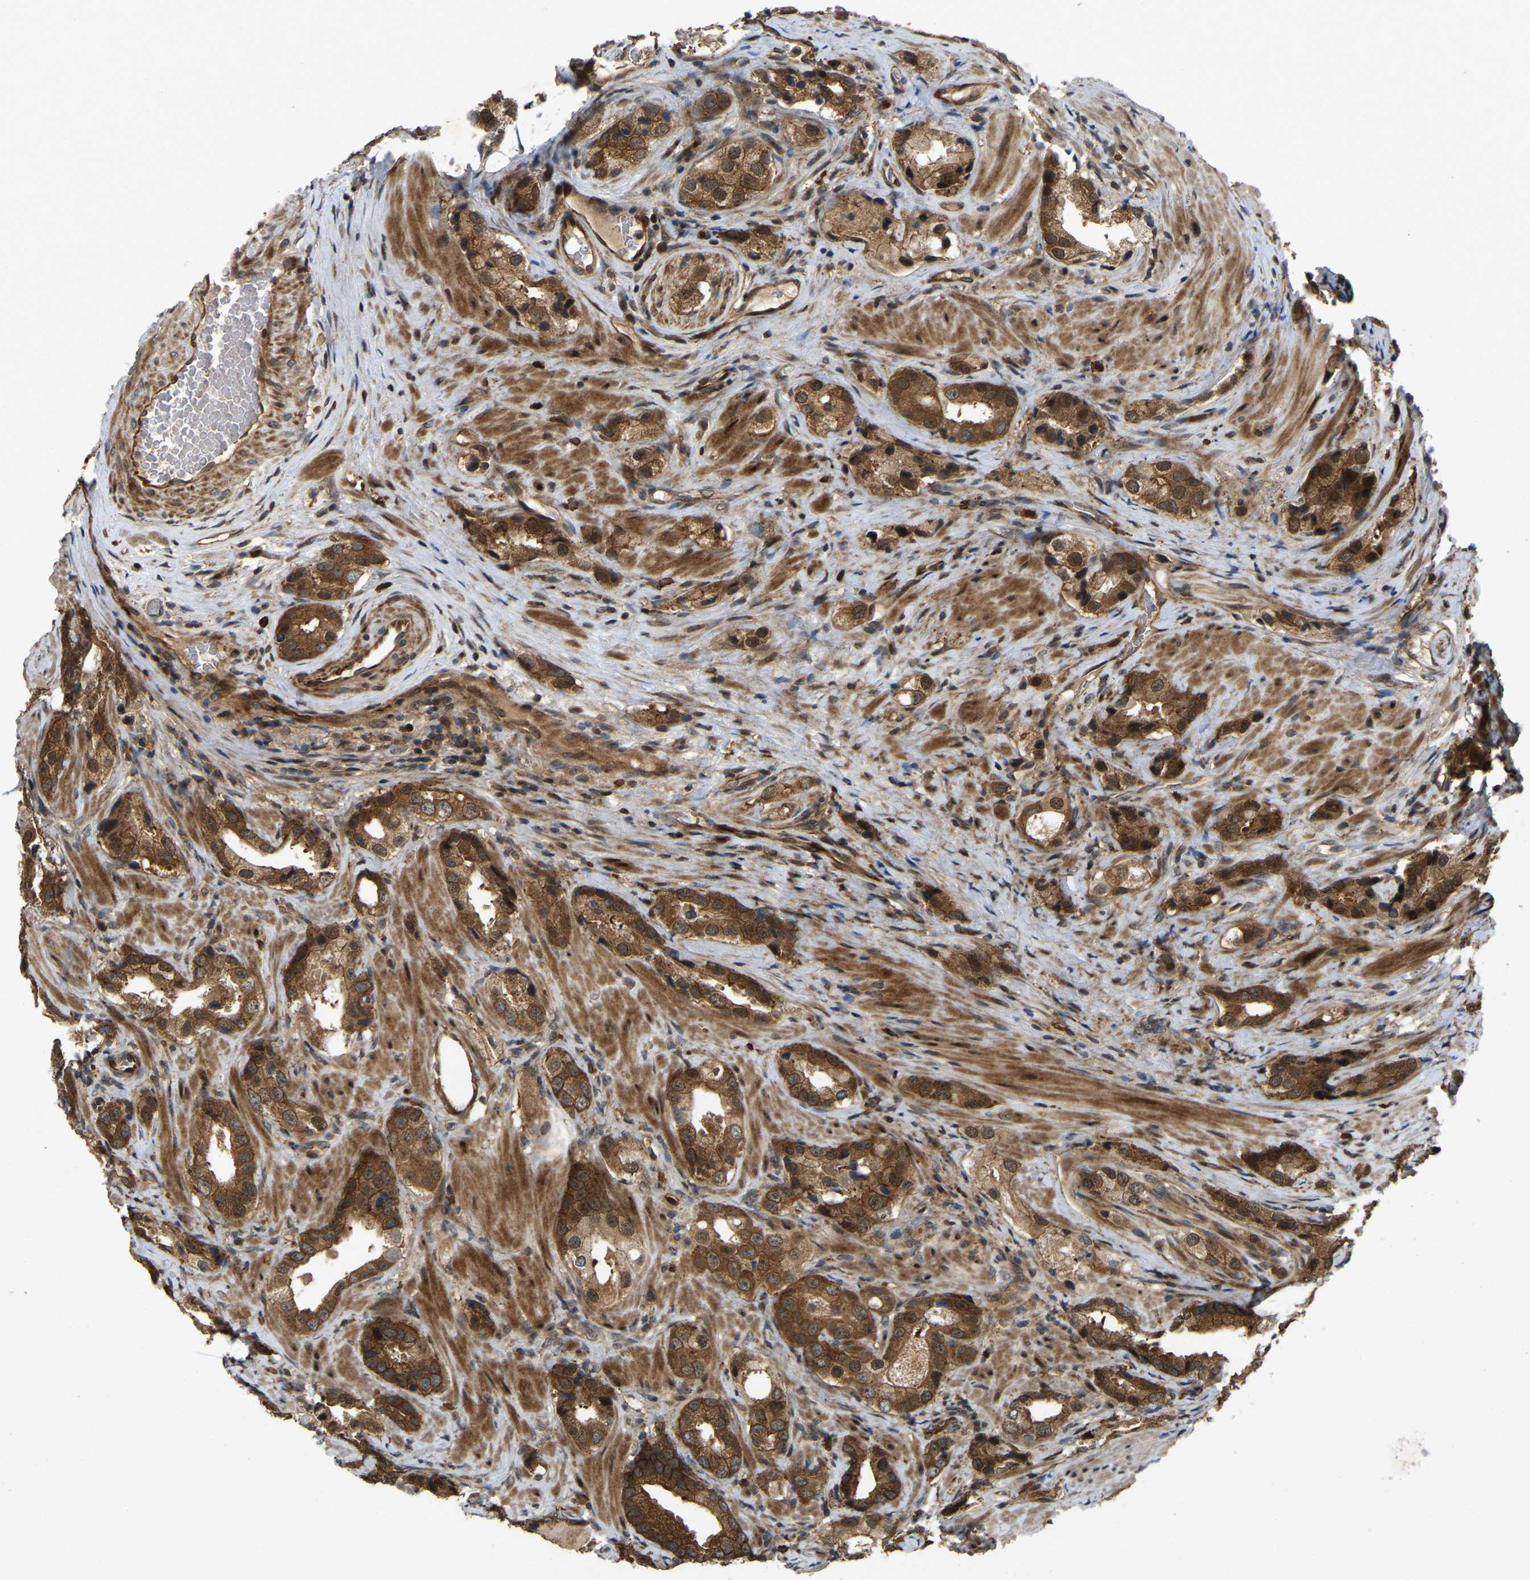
{"staining": {"intensity": "strong", "quantity": ">75%", "location": "cytoplasmic/membranous,nuclear"}, "tissue": "prostate cancer", "cell_type": "Tumor cells", "image_type": "cancer", "snomed": [{"axis": "morphology", "description": "Adenocarcinoma, High grade"}, {"axis": "topography", "description": "Prostate"}], "caption": "Approximately >75% of tumor cells in human prostate high-grade adenocarcinoma exhibit strong cytoplasmic/membranous and nuclear protein positivity as visualized by brown immunohistochemical staining.", "gene": "KIAA1549", "patient": {"sex": "male", "age": 63}}